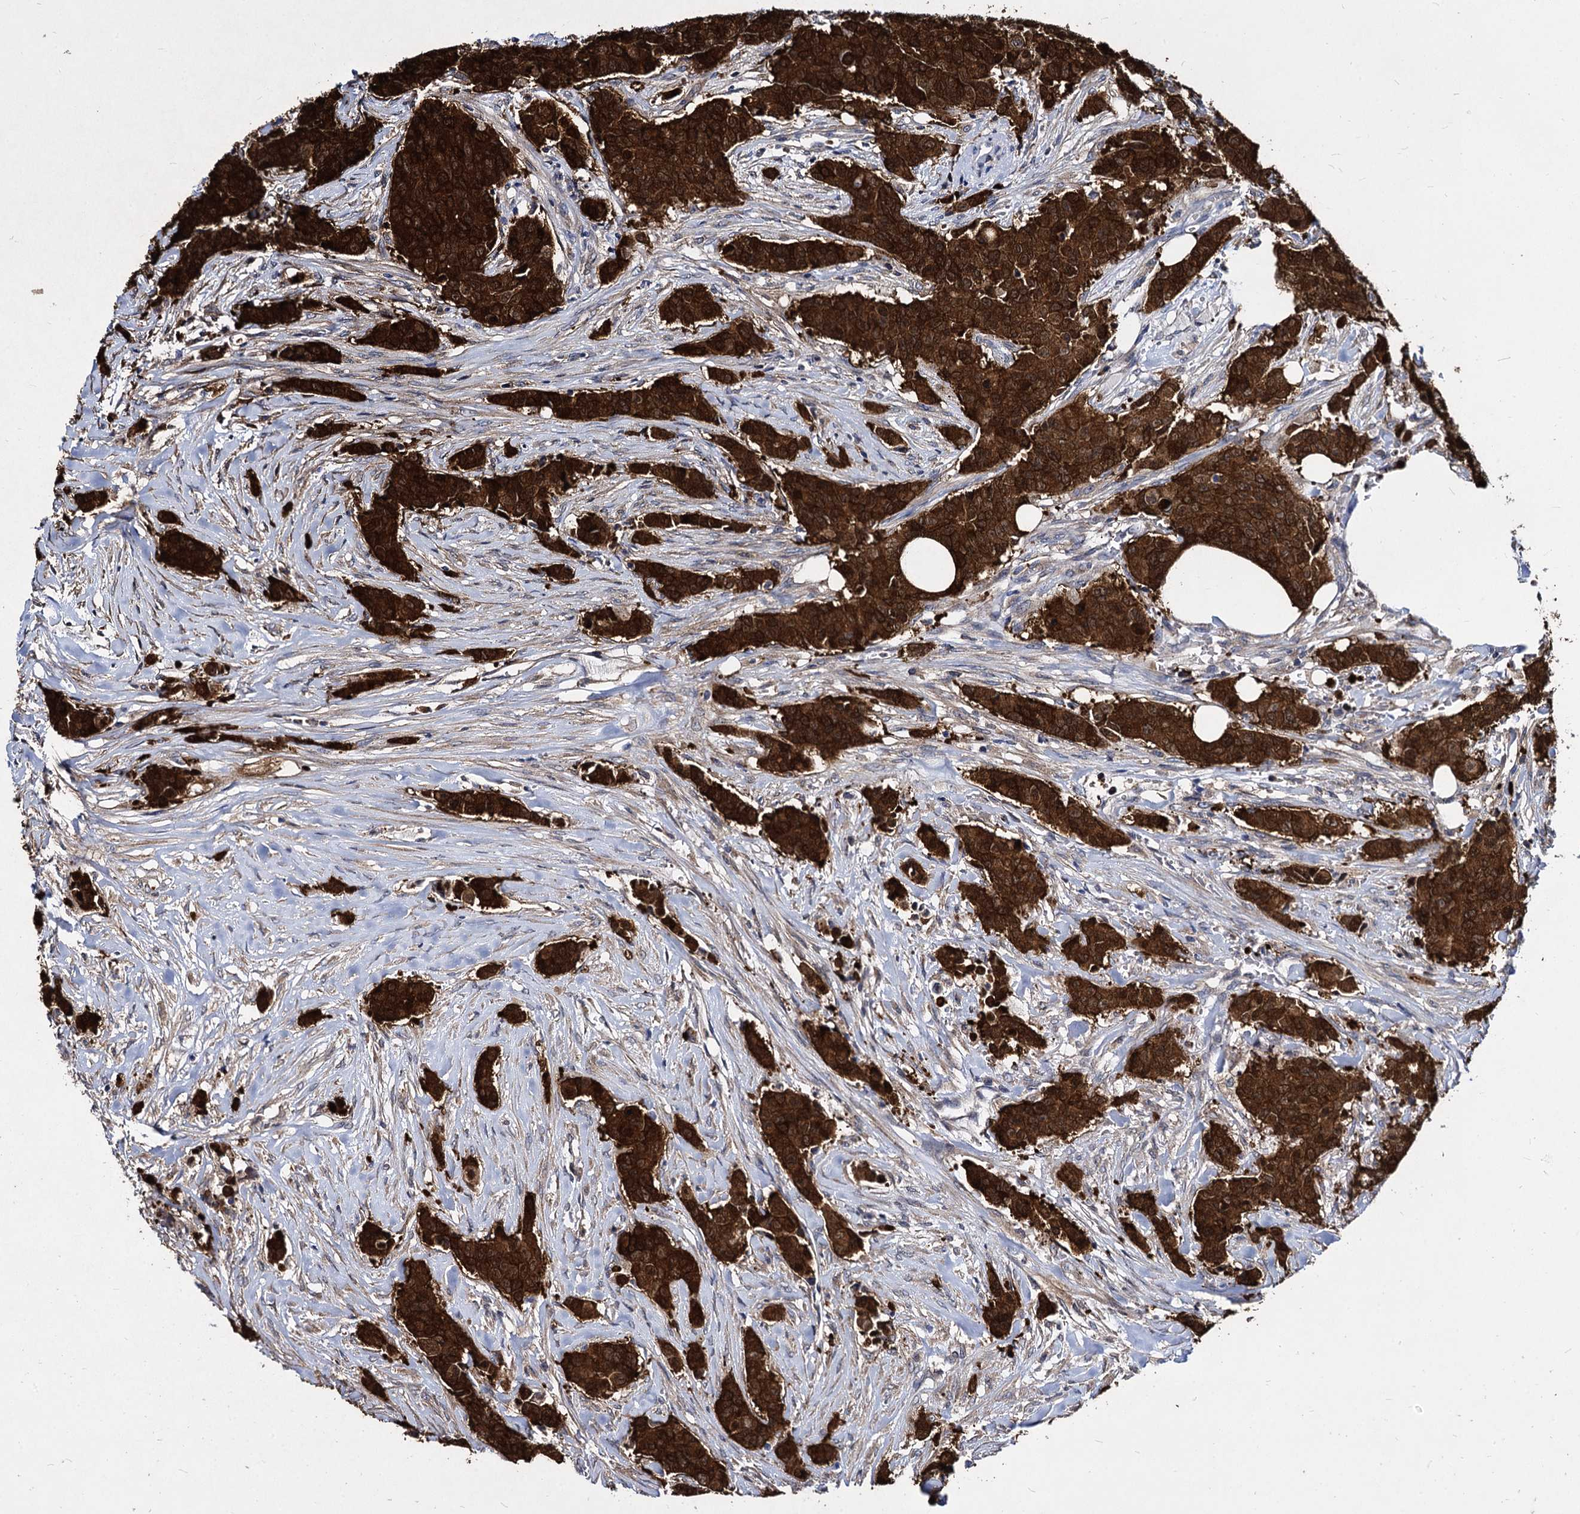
{"staining": {"intensity": "strong", "quantity": ">75%", "location": "cytoplasmic/membranous"}, "tissue": "breast cancer", "cell_type": "Tumor cells", "image_type": "cancer", "snomed": [{"axis": "morphology", "description": "Duct carcinoma"}, {"axis": "topography", "description": "Breast"}], "caption": "Breast invasive ductal carcinoma was stained to show a protein in brown. There is high levels of strong cytoplasmic/membranous staining in about >75% of tumor cells.", "gene": "NME1", "patient": {"sex": "female", "age": 40}}